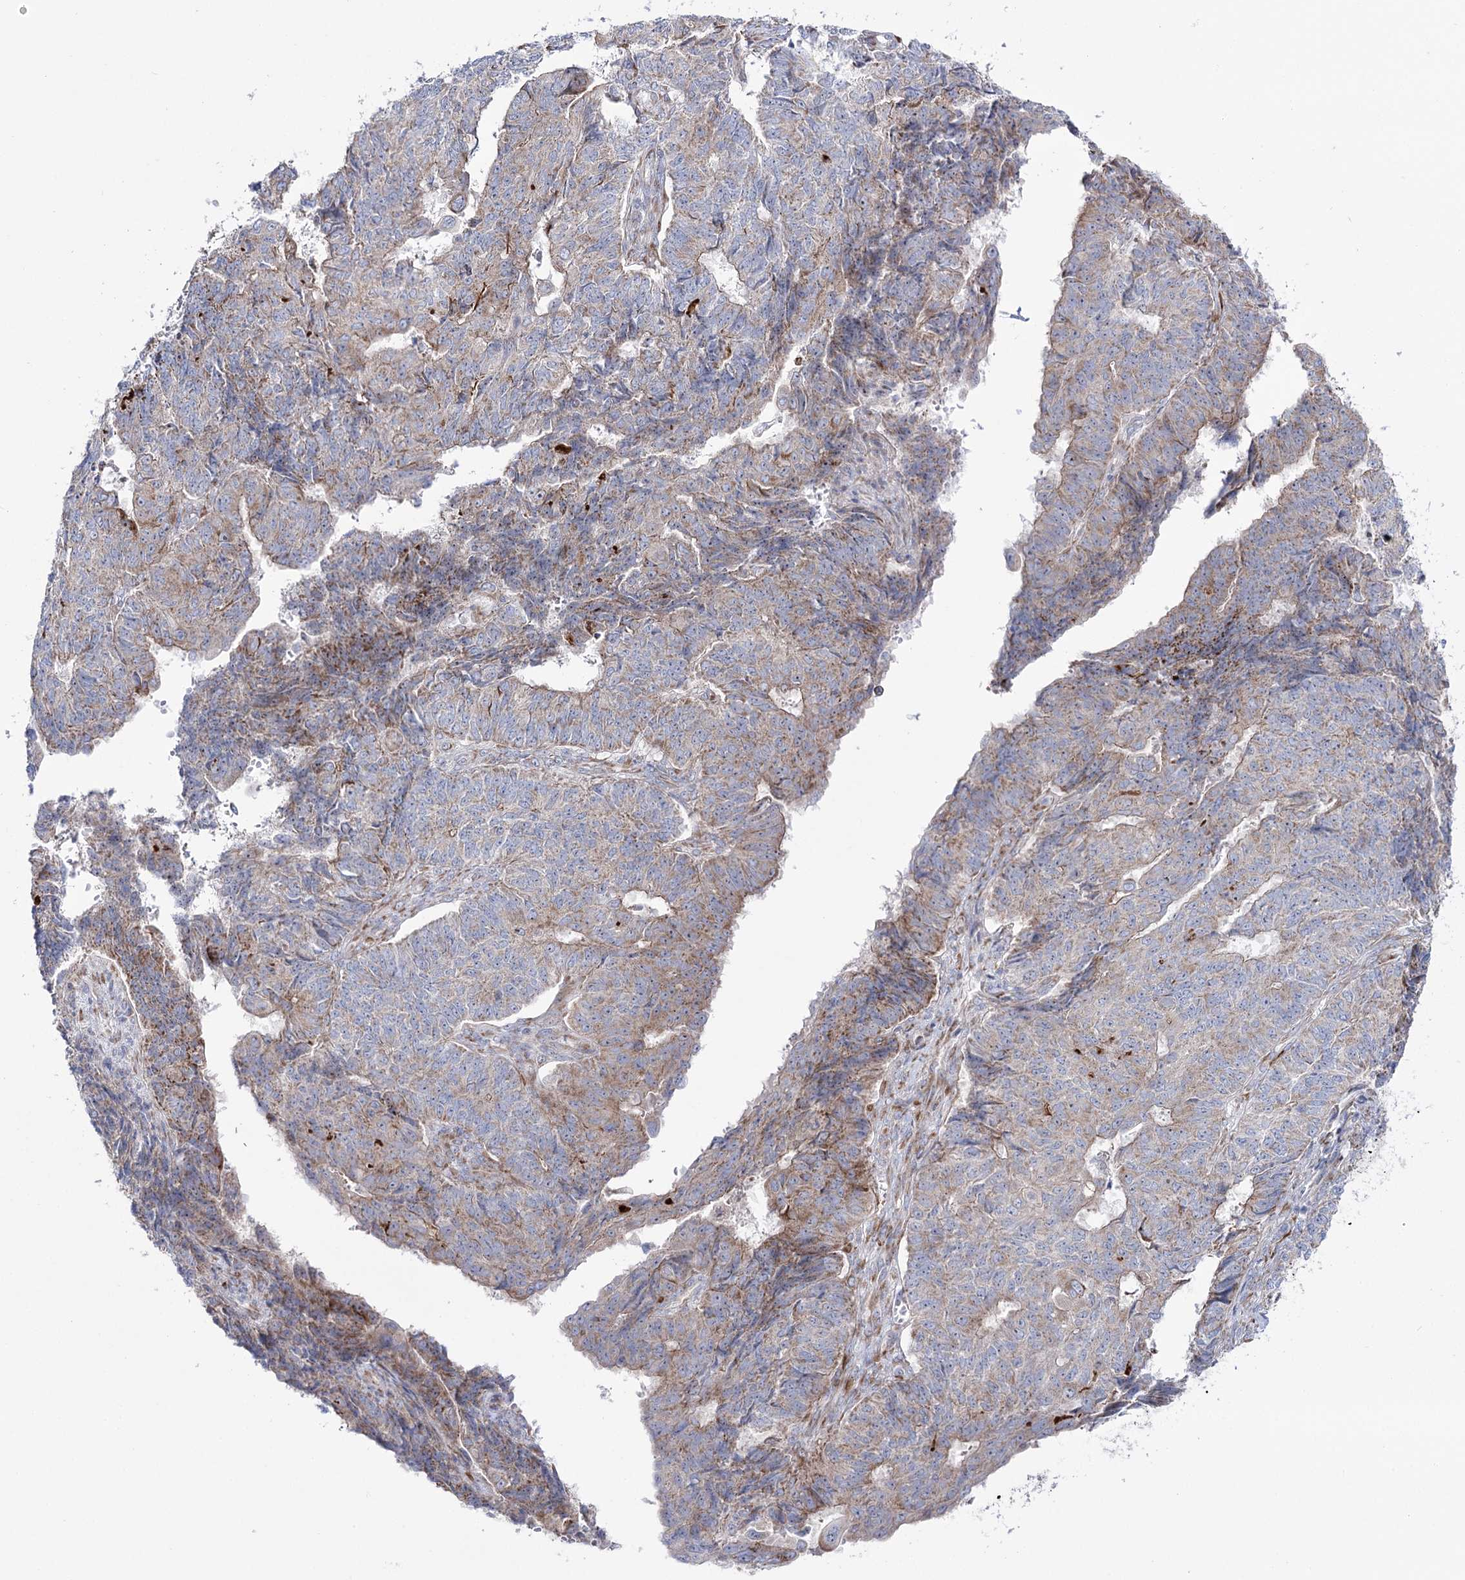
{"staining": {"intensity": "moderate", "quantity": "<25%", "location": "cytoplasmic/membranous"}, "tissue": "endometrial cancer", "cell_type": "Tumor cells", "image_type": "cancer", "snomed": [{"axis": "morphology", "description": "Adenocarcinoma, NOS"}, {"axis": "topography", "description": "Endometrium"}], "caption": "This is a photomicrograph of immunohistochemistry staining of adenocarcinoma (endometrial), which shows moderate expression in the cytoplasmic/membranous of tumor cells.", "gene": "METTL5", "patient": {"sex": "female", "age": 32}}